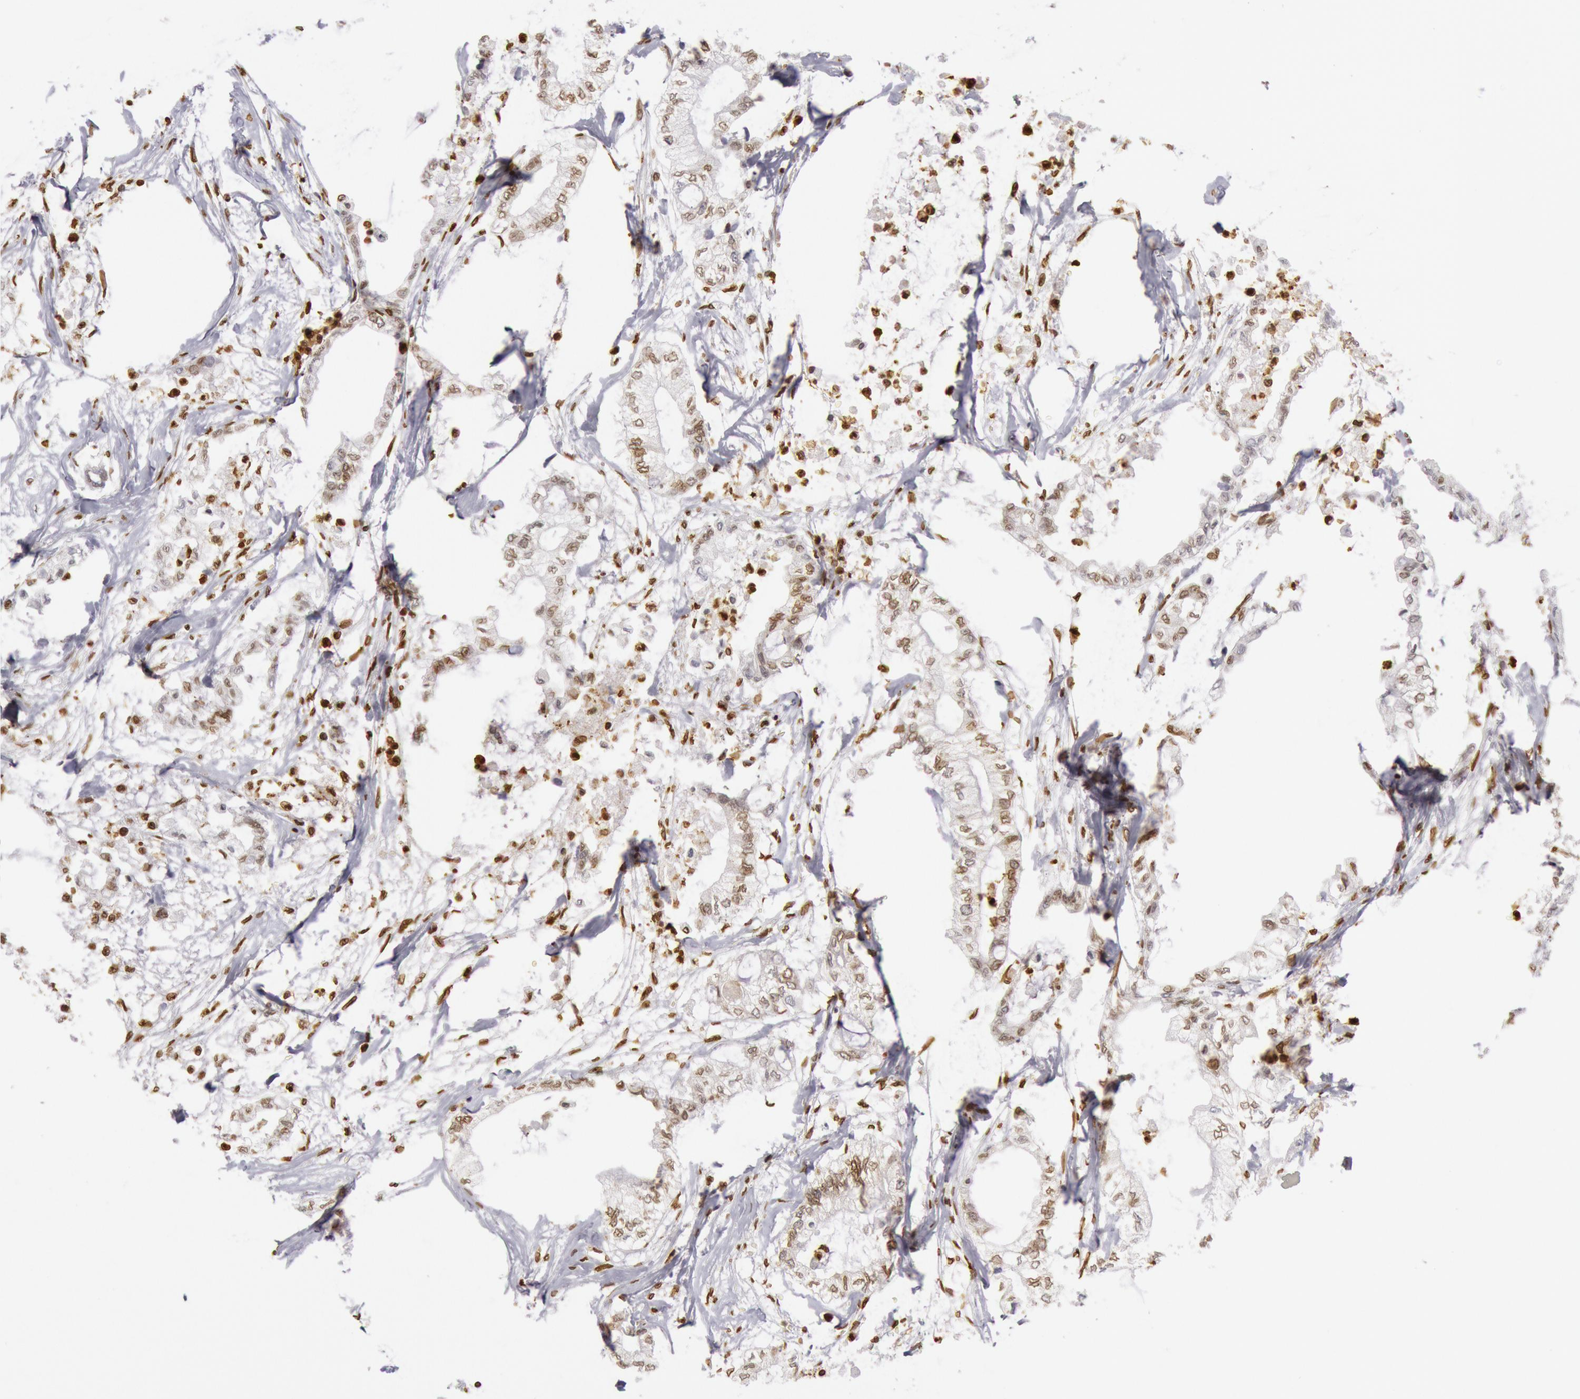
{"staining": {"intensity": "weak", "quantity": ">75%", "location": "cytoplasmic/membranous,nuclear"}, "tissue": "pancreatic cancer", "cell_type": "Tumor cells", "image_type": "cancer", "snomed": [{"axis": "morphology", "description": "Adenocarcinoma, NOS"}, {"axis": "topography", "description": "Pancreas"}], "caption": "Immunohistochemical staining of adenocarcinoma (pancreatic) shows weak cytoplasmic/membranous and nuclear protein expression in approximately >75% of tumor cells.", "gene": "SUN2", "patient": {"sex": "male", "age": 79}}